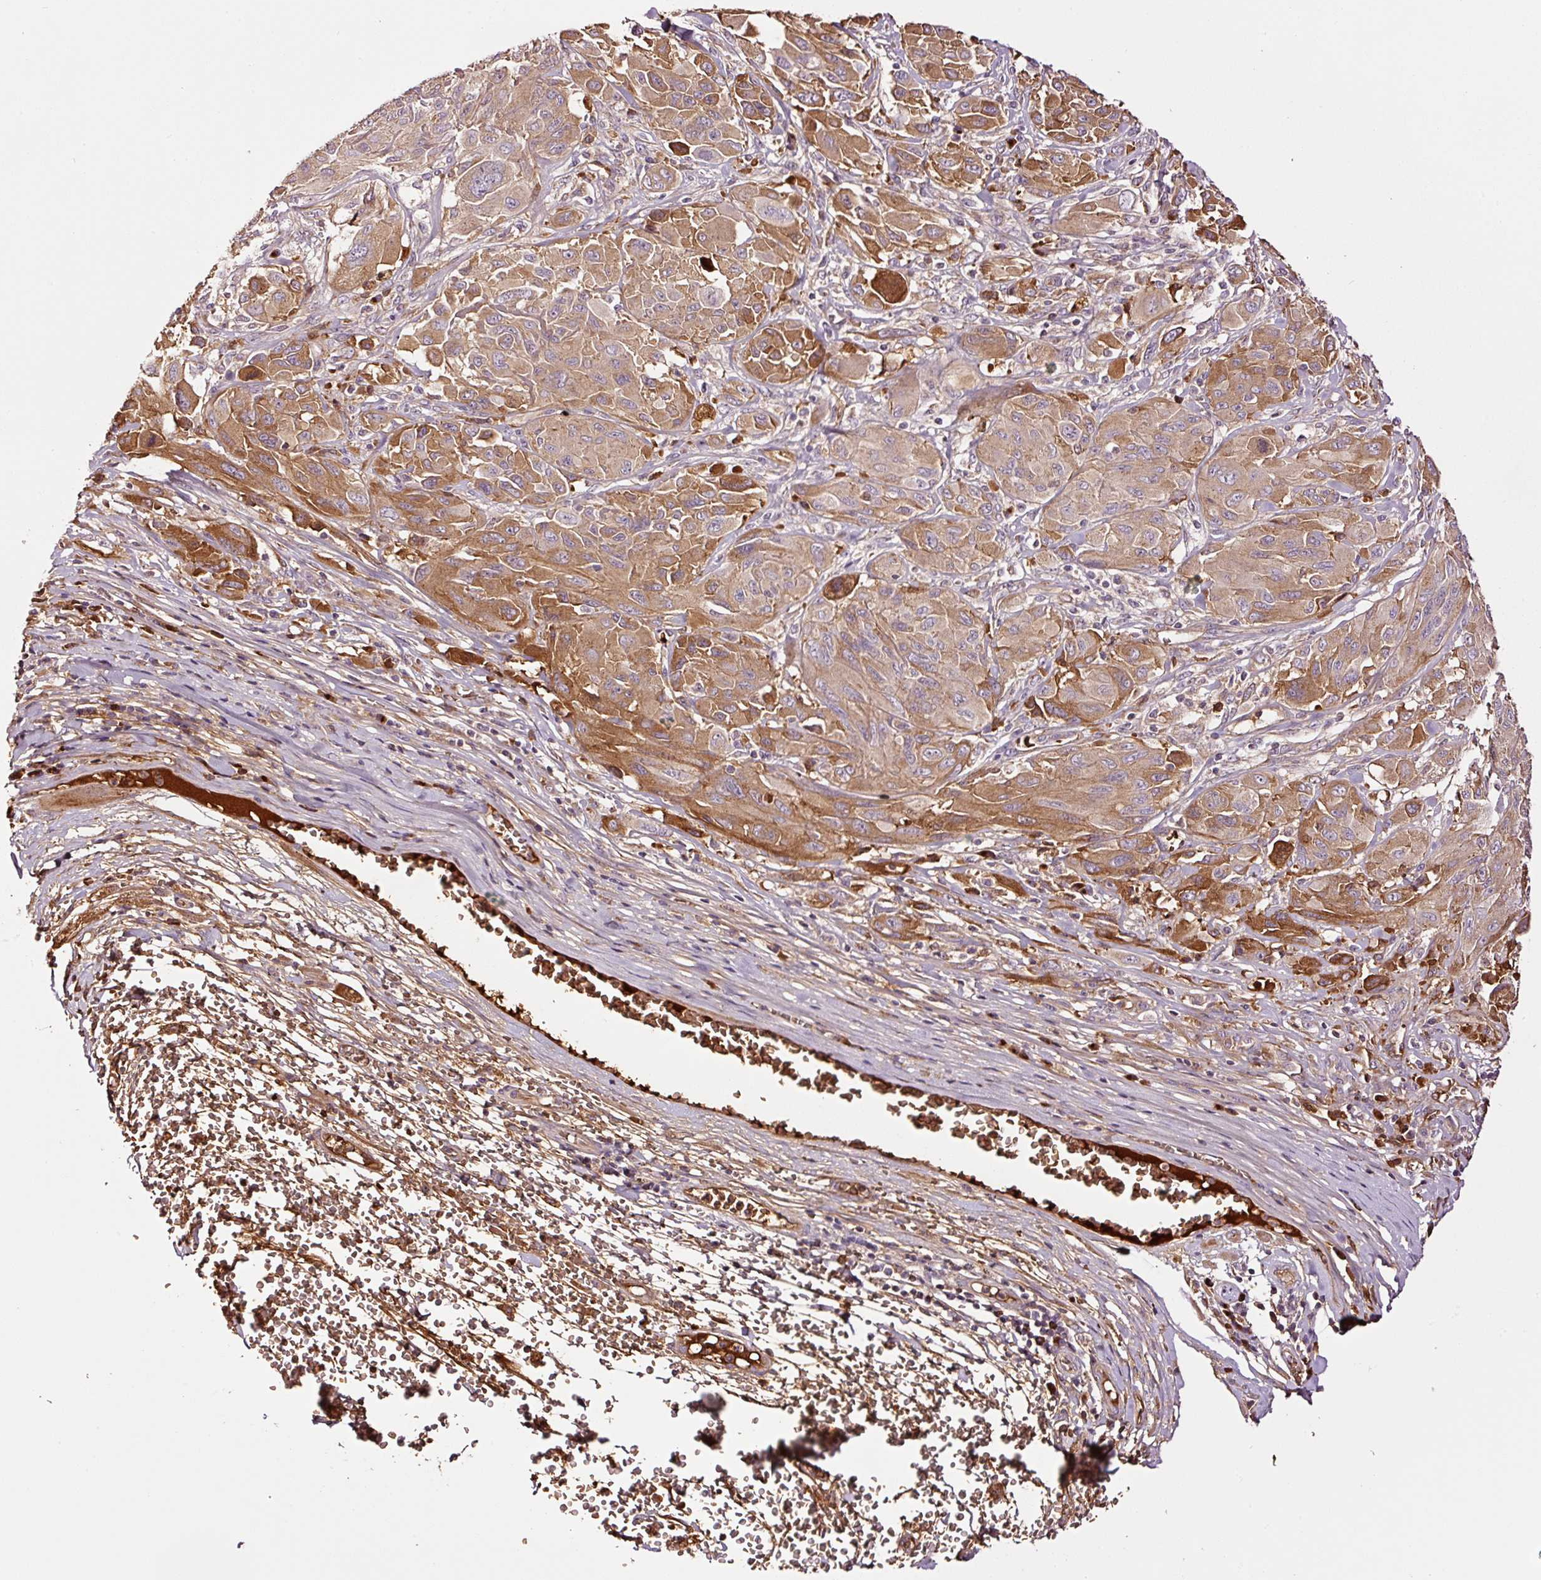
{"staining": {"intensity": "moderate", "quantity": ">75%", "location": "cytoplasmic/membranous"}, "tissue": "melanoma", "cell_type": "Tumor cells", "image_type": "cancer", "snomed": [{"axis": "morphology", "description": "Malignant melanoma, NOS"}, {"axis": "topography", "description": "Skin"}], "caption": "Malignant melanoma stained with DAB (3,3'-diaminobenzidine) IHC reveals medium levels of moderate cytoplasmic/membranous positivity in approximately >75% of tumor cells.", "gene": "PGLYRP2", "patient": {"sex": "female", "age": 91}}